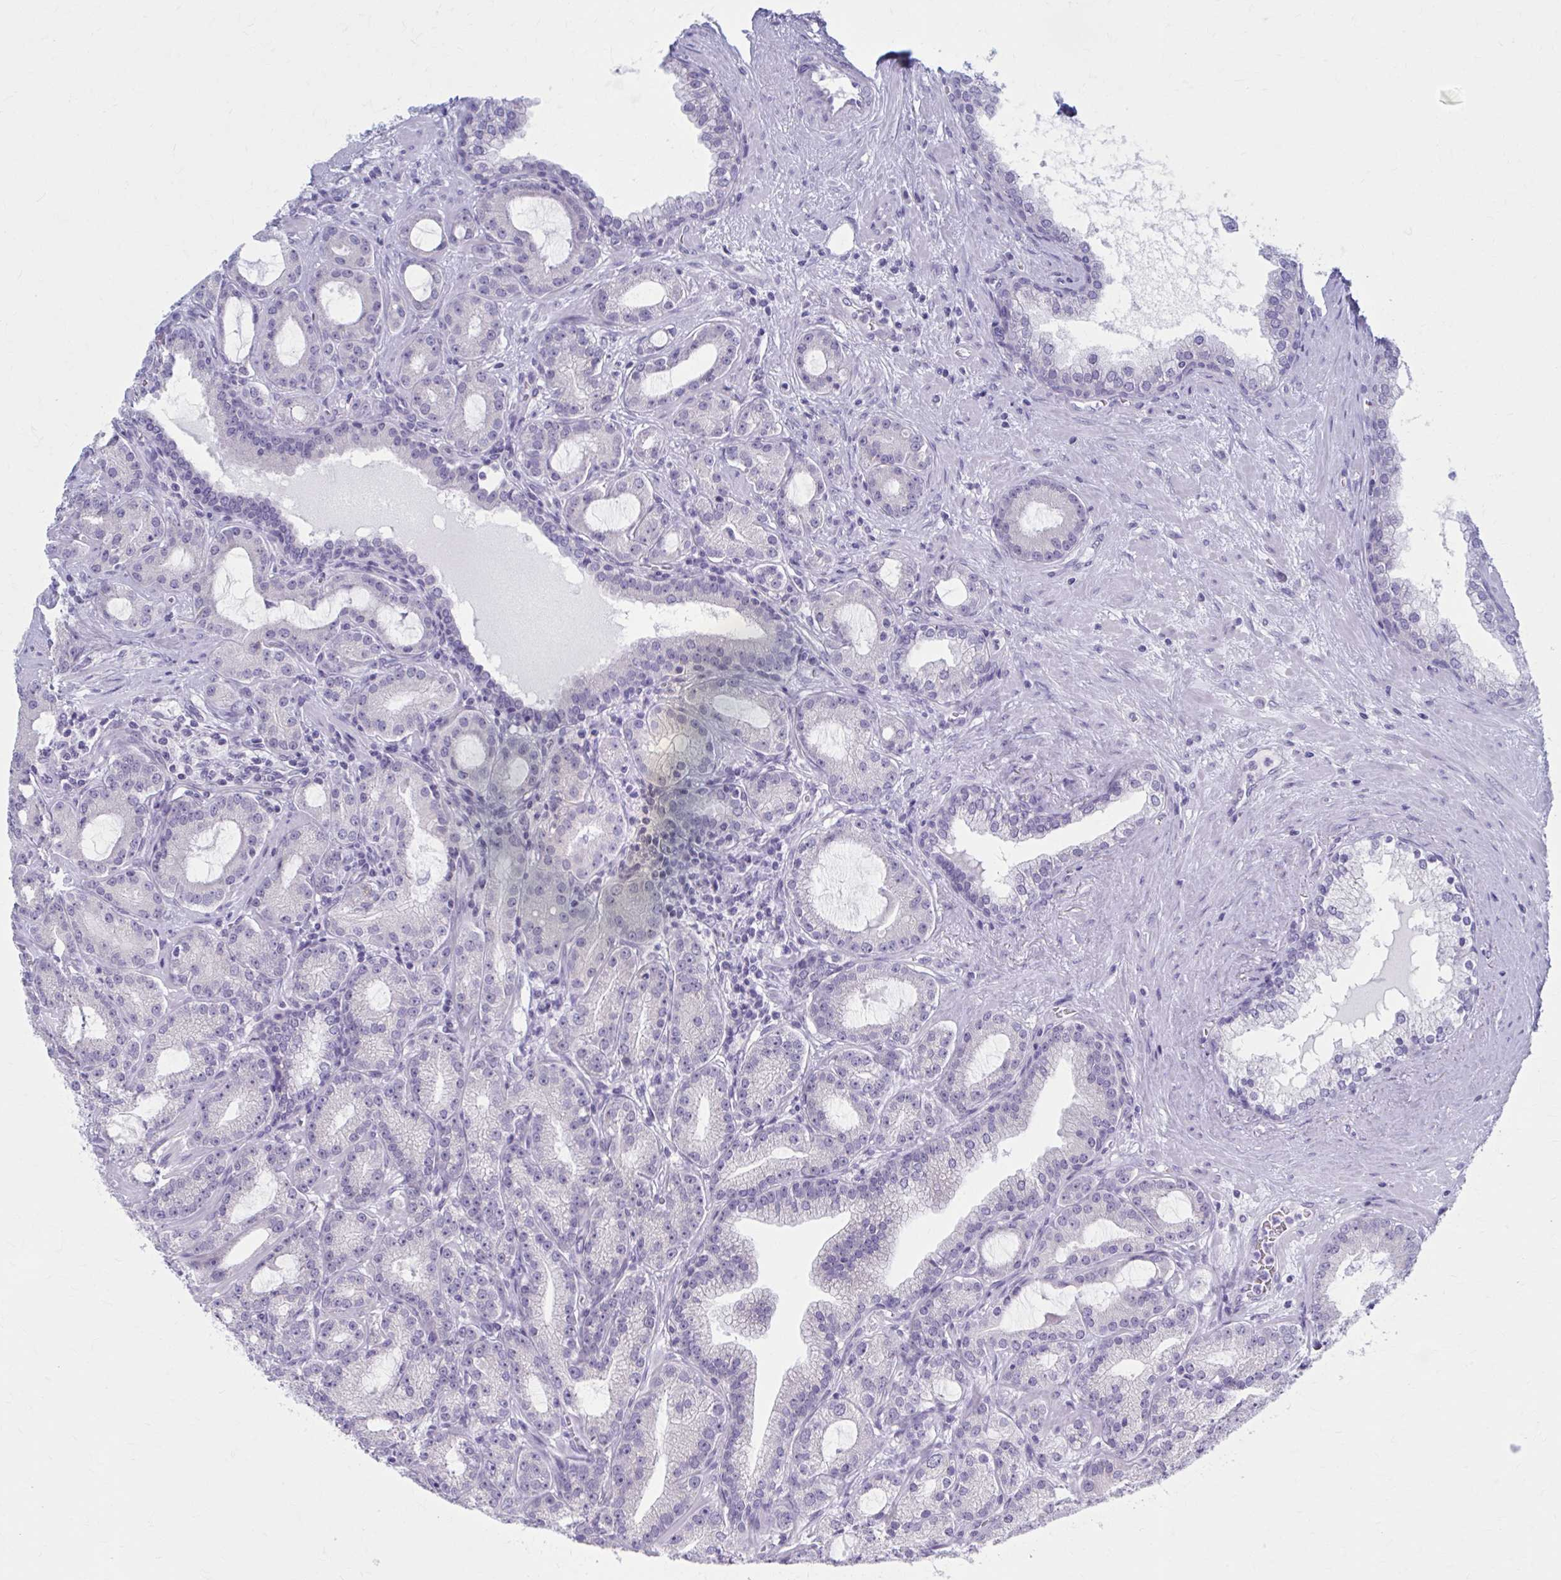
{"staining": {"intensity": "negative", "quantity": "none", "location": "none"}, "tissue": "prostate cancer", "cell_type": "Tumor cells", "image_type": "cancer", "snomed": [{"axis": "morphology", "description": "Adenocarcinoma, High grade"}, {"axis": "topography", "description": "Prostate"}], "caption": "A high-resolution photomicrograph shows IHC staining of prostate cancer, which exhibits no significant expression in tumor cells. (IHC, brightfield microscopy, high magnification).", "gene": "CCDC105", "patient": {"sex": "male", "age": 65}}